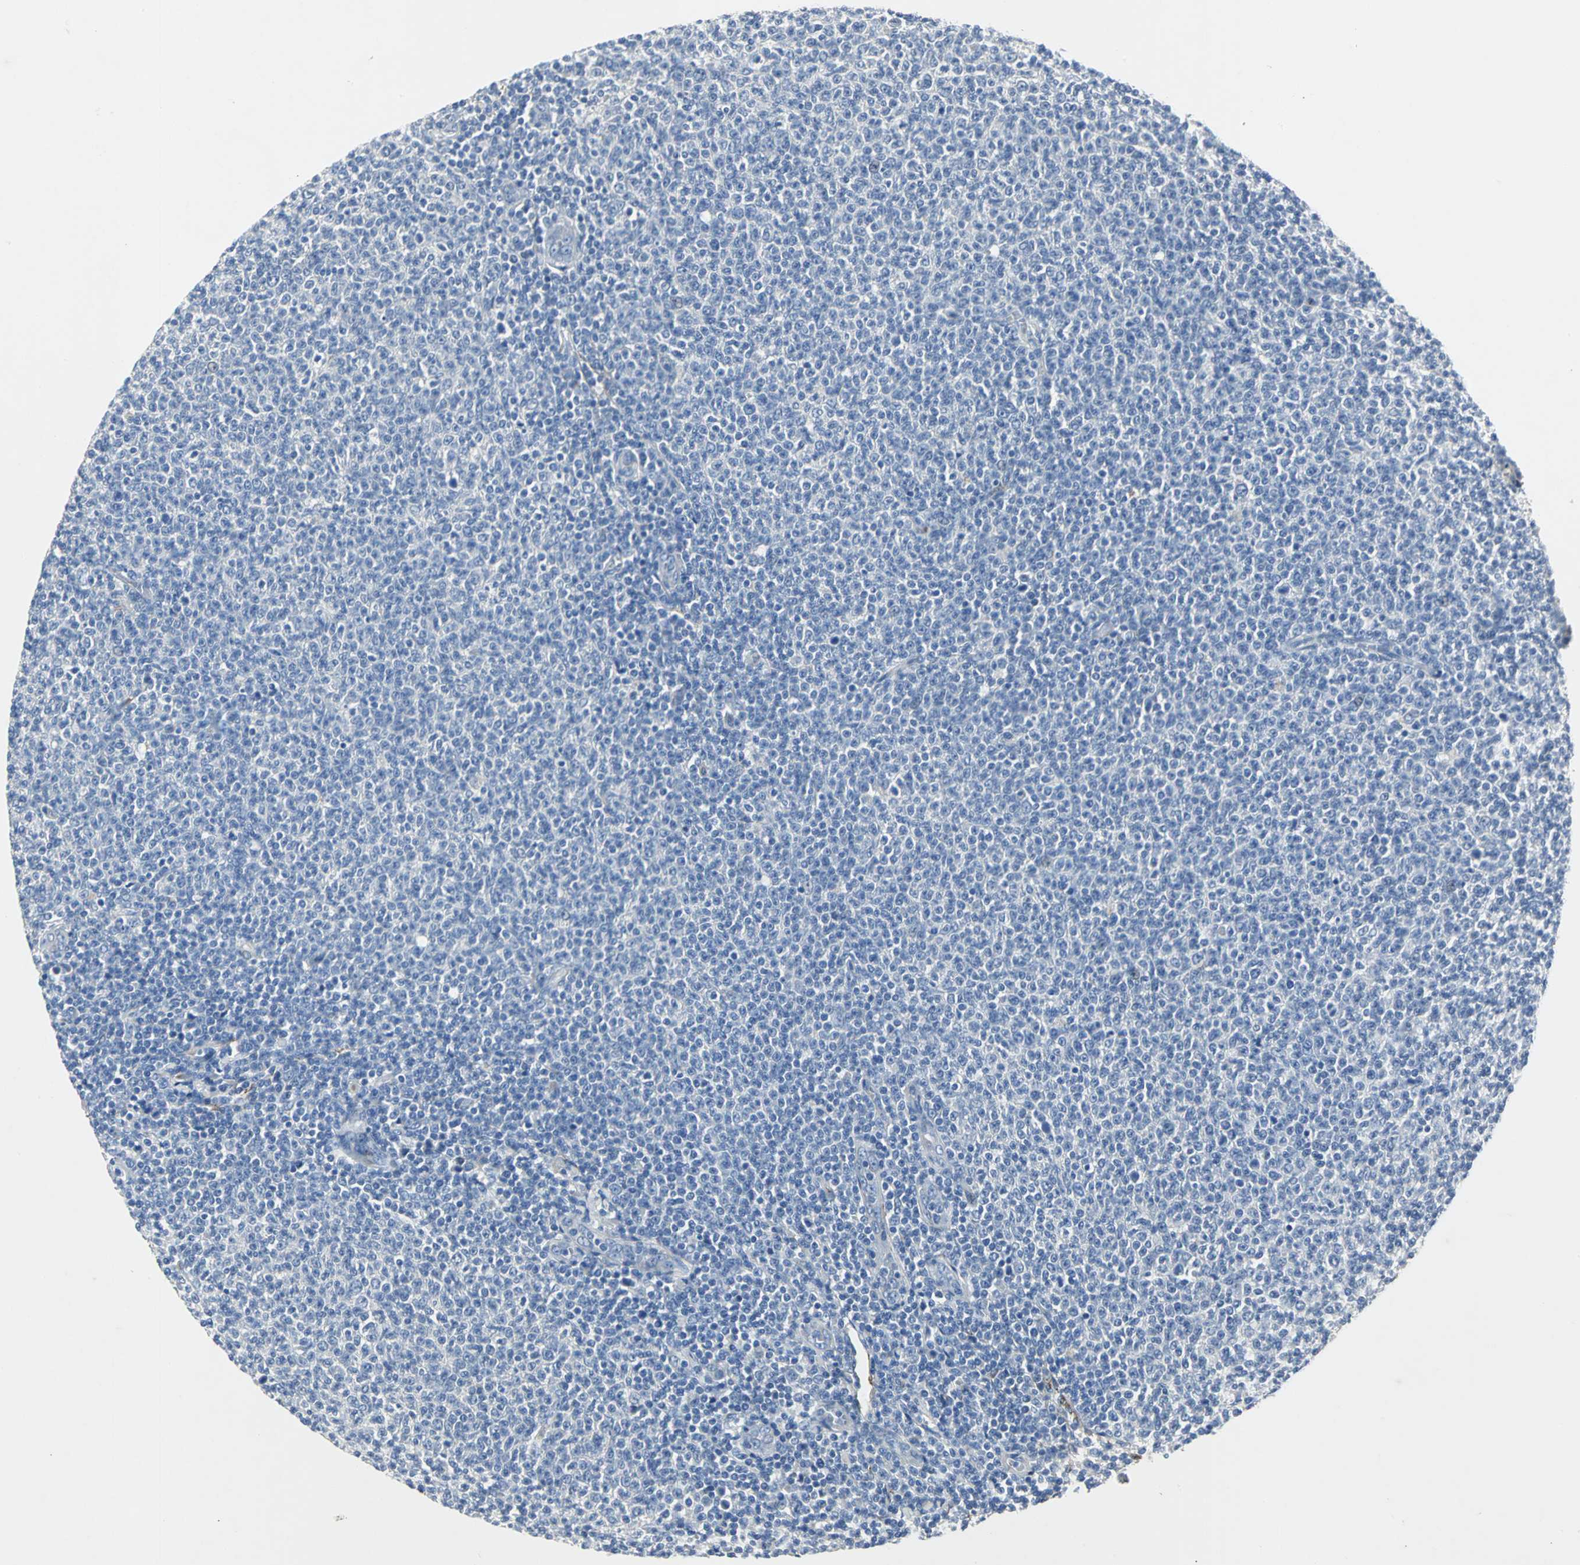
{"staining": {"intensity": "negative", "quantity": "none", "location": "none"}, "tissue": "lymphoma", "cell_type": "Tumor cells", "image_type": "cancer", "snomed": [{"axis": "morphology", "description": "Malignant lymphoma, non-Hodgkin's type, Low grade"}, {"axis": "topography", "description": "Lymph node"}], "caption": "There is no significant staining in tumor cells of lymphoma.", "gene": "EFNB3", "patient": {"sex": "male", "age": 66}}